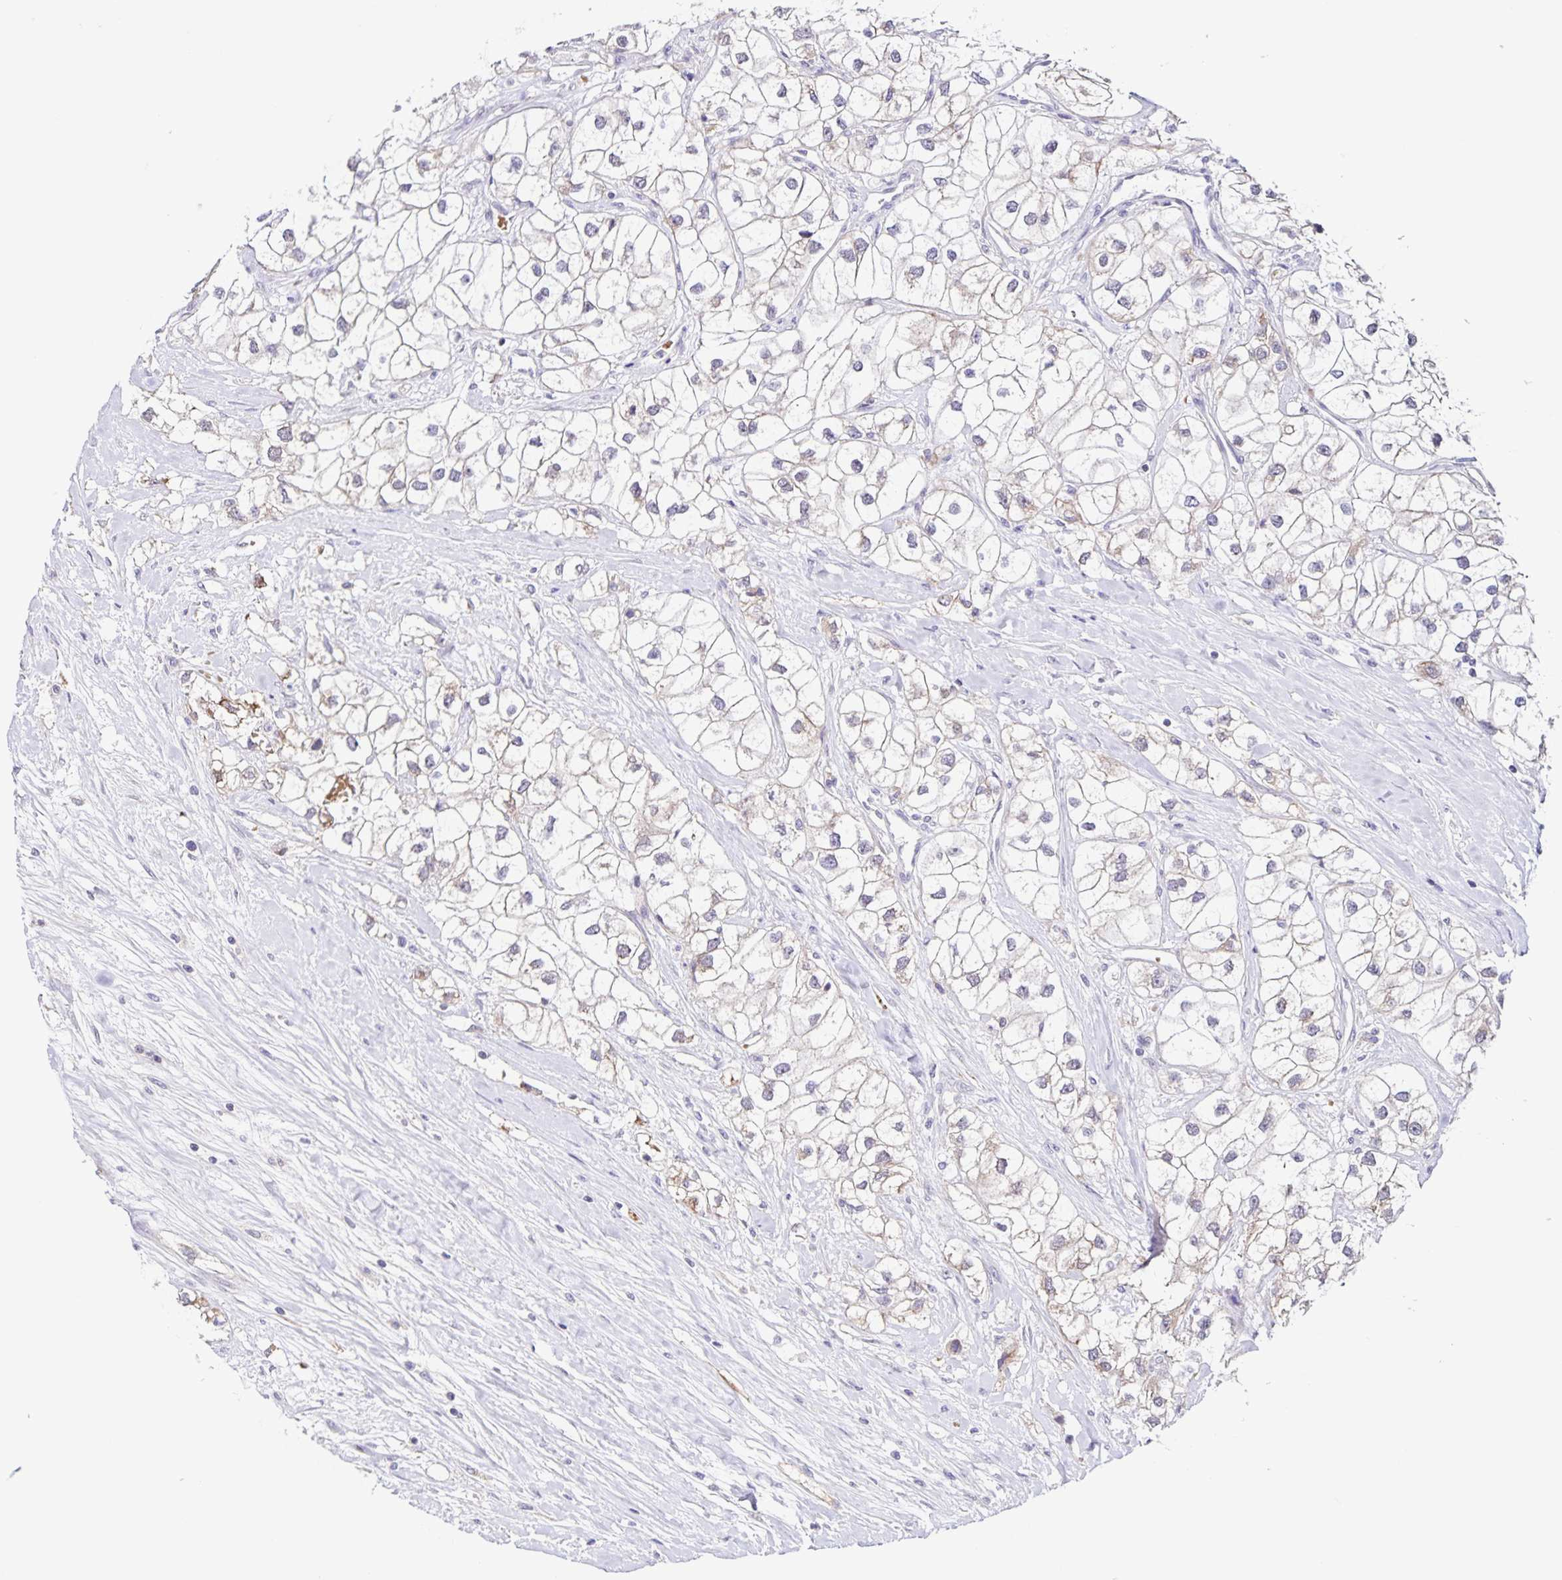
{"staining": {"intensity": "moderate", "quantity": "<25%", "location": "cytoplasmic/membranous"}, "tissue": "renal cancer", "cell_type": "Tumor cells", "image_type": "cancer", "snomed": [{"axis": "morphology", "description": "Adenocarcinoma, NOS"}, {"axis": "topography", "description": "Kidney"}], "caption": "The immunohistochemical stain shows moderate cytoplasmic/membranous staining in tumor cells of renal cancer tissue.", "gene": "STPG4", "patient": {"sex": "male", "age": 59}}